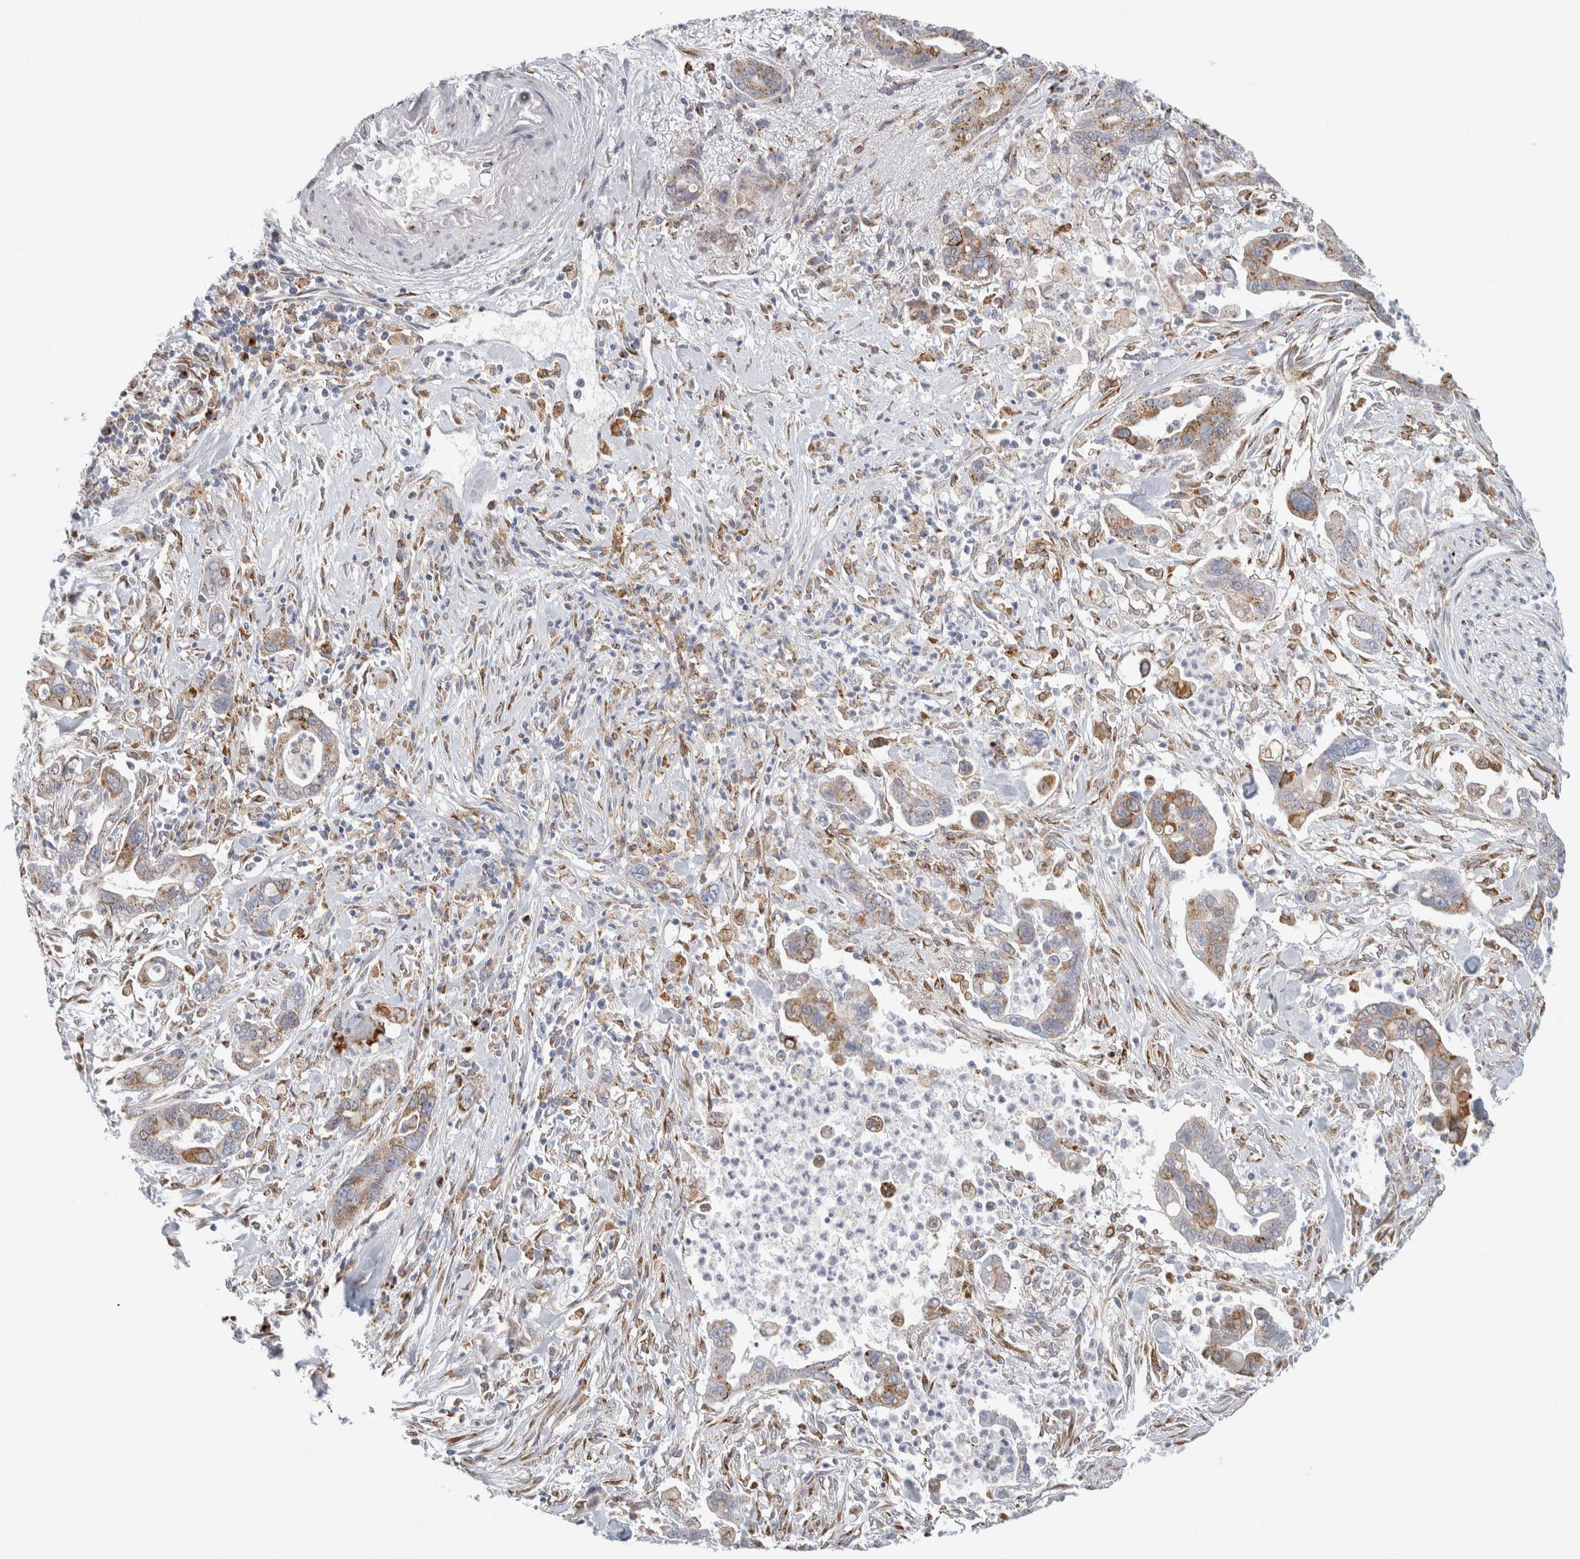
{"staining": {"intensity": "moderate", "quantity": ">75%", "location": "cytoplasmic/membranous"}, "tissue": "pancreatic cancer", "cell_type": "Tumor cells", "image_type": "cancer", "snomed": [{"axis": "morphology", "description": "Adenocarcinoma, NOS"}, {"axis": "topography", "description": "Pancreas"}], "caption": "A photomicrograph showing moderate cytoplasmic/membranous expression in about >75% of tumor cells in pancreatic cancer, as visualized by brown immunohistochemical staining.", "gene": "MCFD2", "patient": {"sex": "male", "age": 70}}